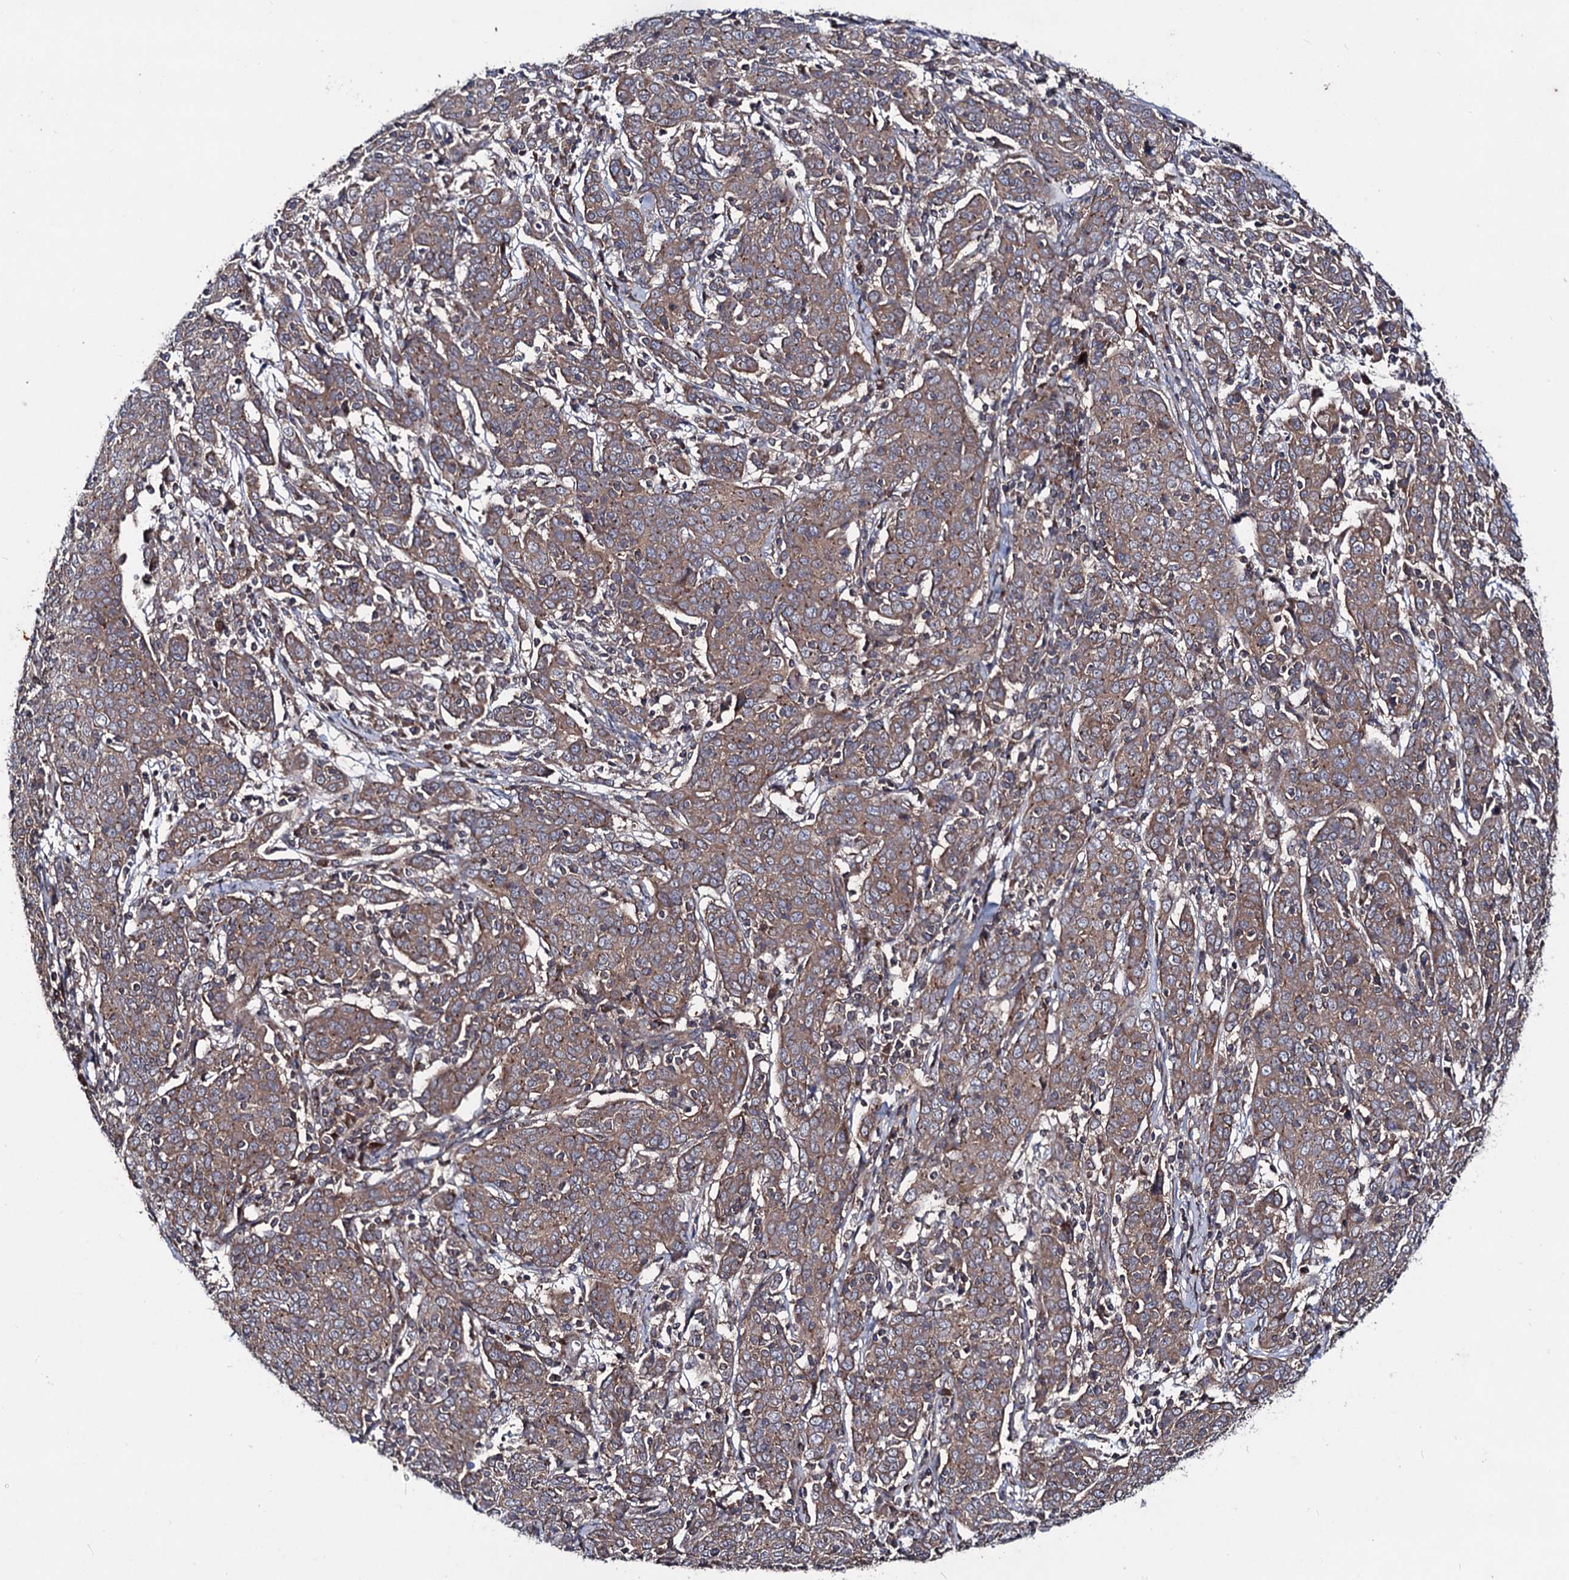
{"staining": {"intensity": "moderate", "quantity": ">75%", "location": "cytoplasmic/membranous"}, "tissue": "cervical cancer", "cell_type": "Tumor cells", "image_type": "cancer", "snomed": [{"axis": "morphology", "description": "Squamous cell carcinoma, NOS"}, {"axis": "topography", "description": "Cervix"}], "caption": "A micrograph of squamous cell carcinoma (cervical) stained for a protein reveals moderate cytoplasmic/membranous brown staining in tumor cells. (DAB IHC, brown staining for protein, blue staining for nuclei).", "gene": "DYDC1", "patient": {"sex": "female", "age": 67}}